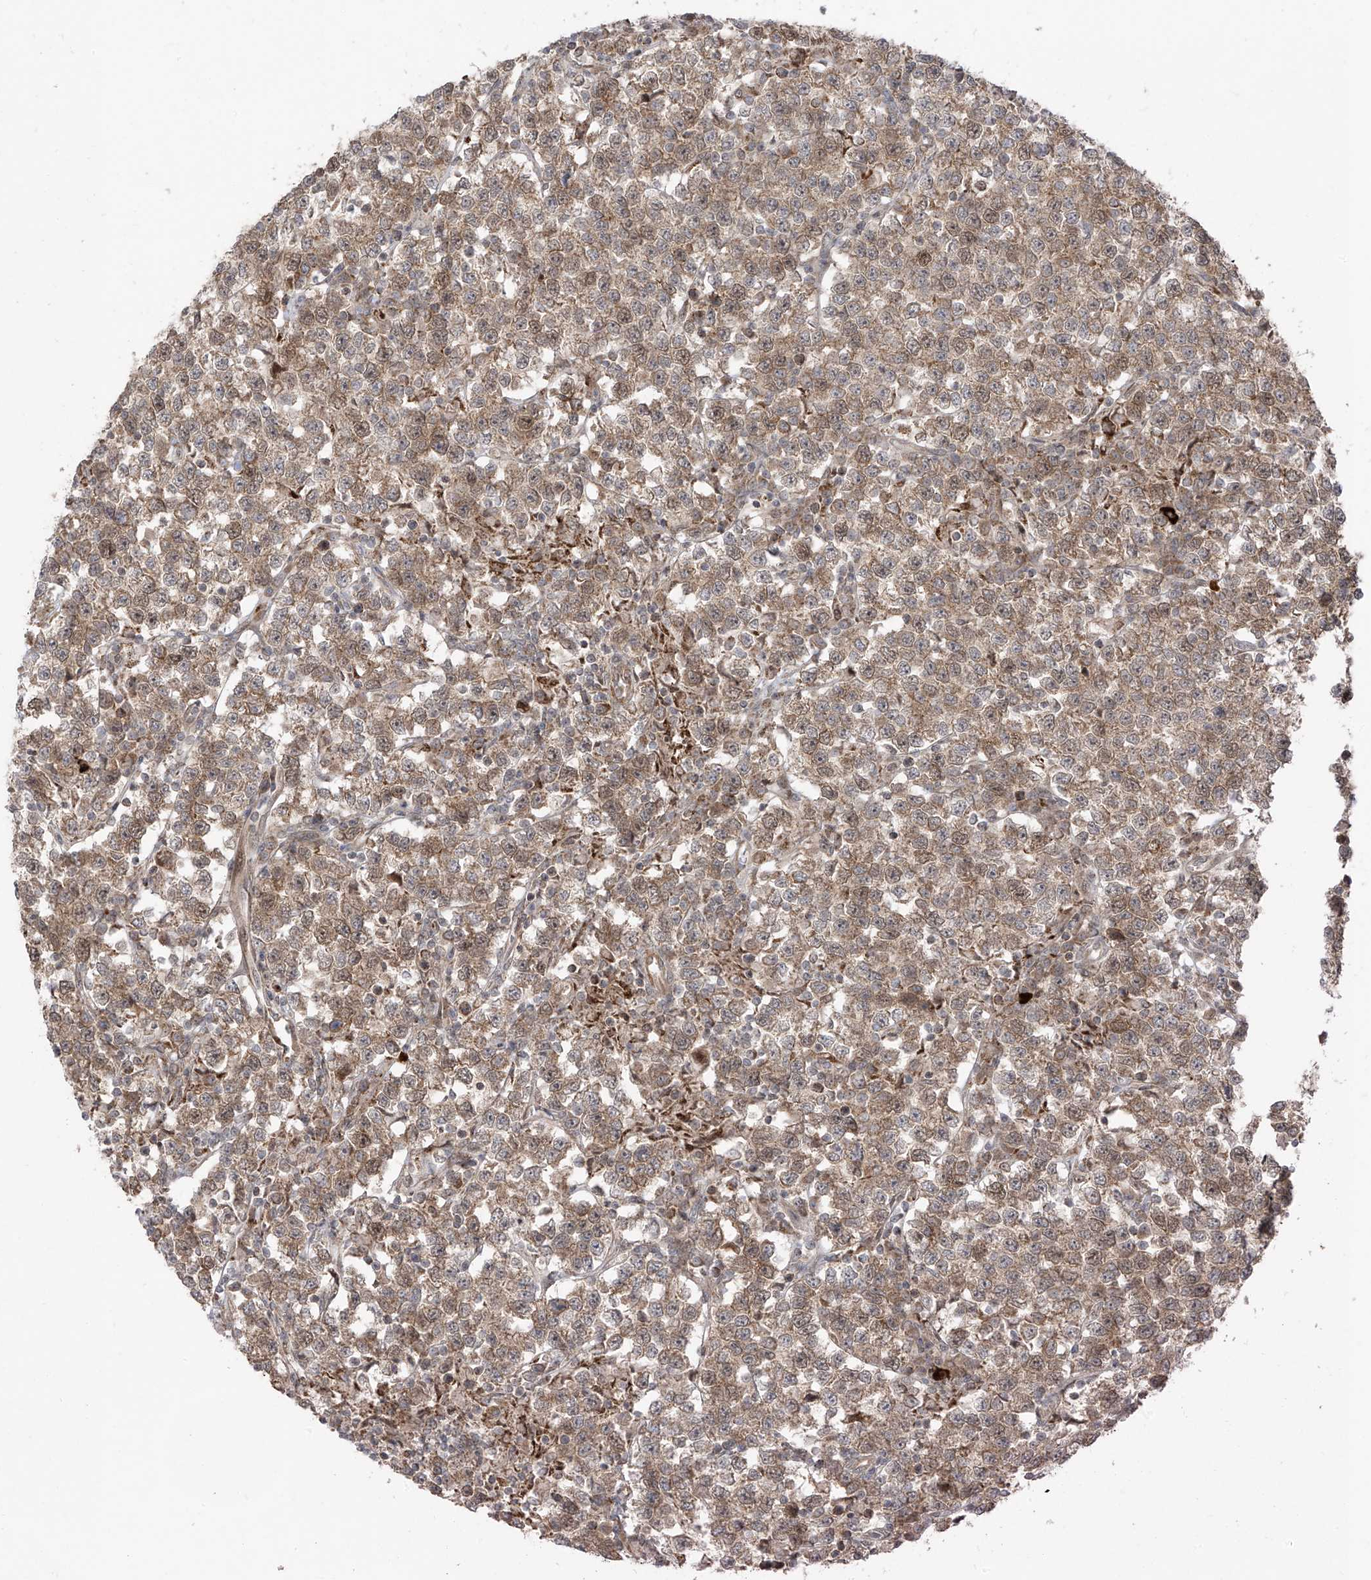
{"staining": {"intensity": "moderate", "quantity": ">75%", "location": "cytoplasmic/membranous"}, "tissue": "testis cancer", "cell_type": "Tumor cells", "image_type": "cancer", "snomed": [{"axis": "morphology", "description": "Normal tissue, NOS"}, {"axis": "morphology", "description": "Seminoma, NOS"}, {"axis": "topography", "description": "Testis"}], "caption": "Testis cancer (seminoma) was stained to show a protein in brown. There is medium levels of moderate cytoplasmic/membranous staining in about >75% of tumor cells.", "gene": "PDE11A", "patient": {"sex": "male", "age": 43}}